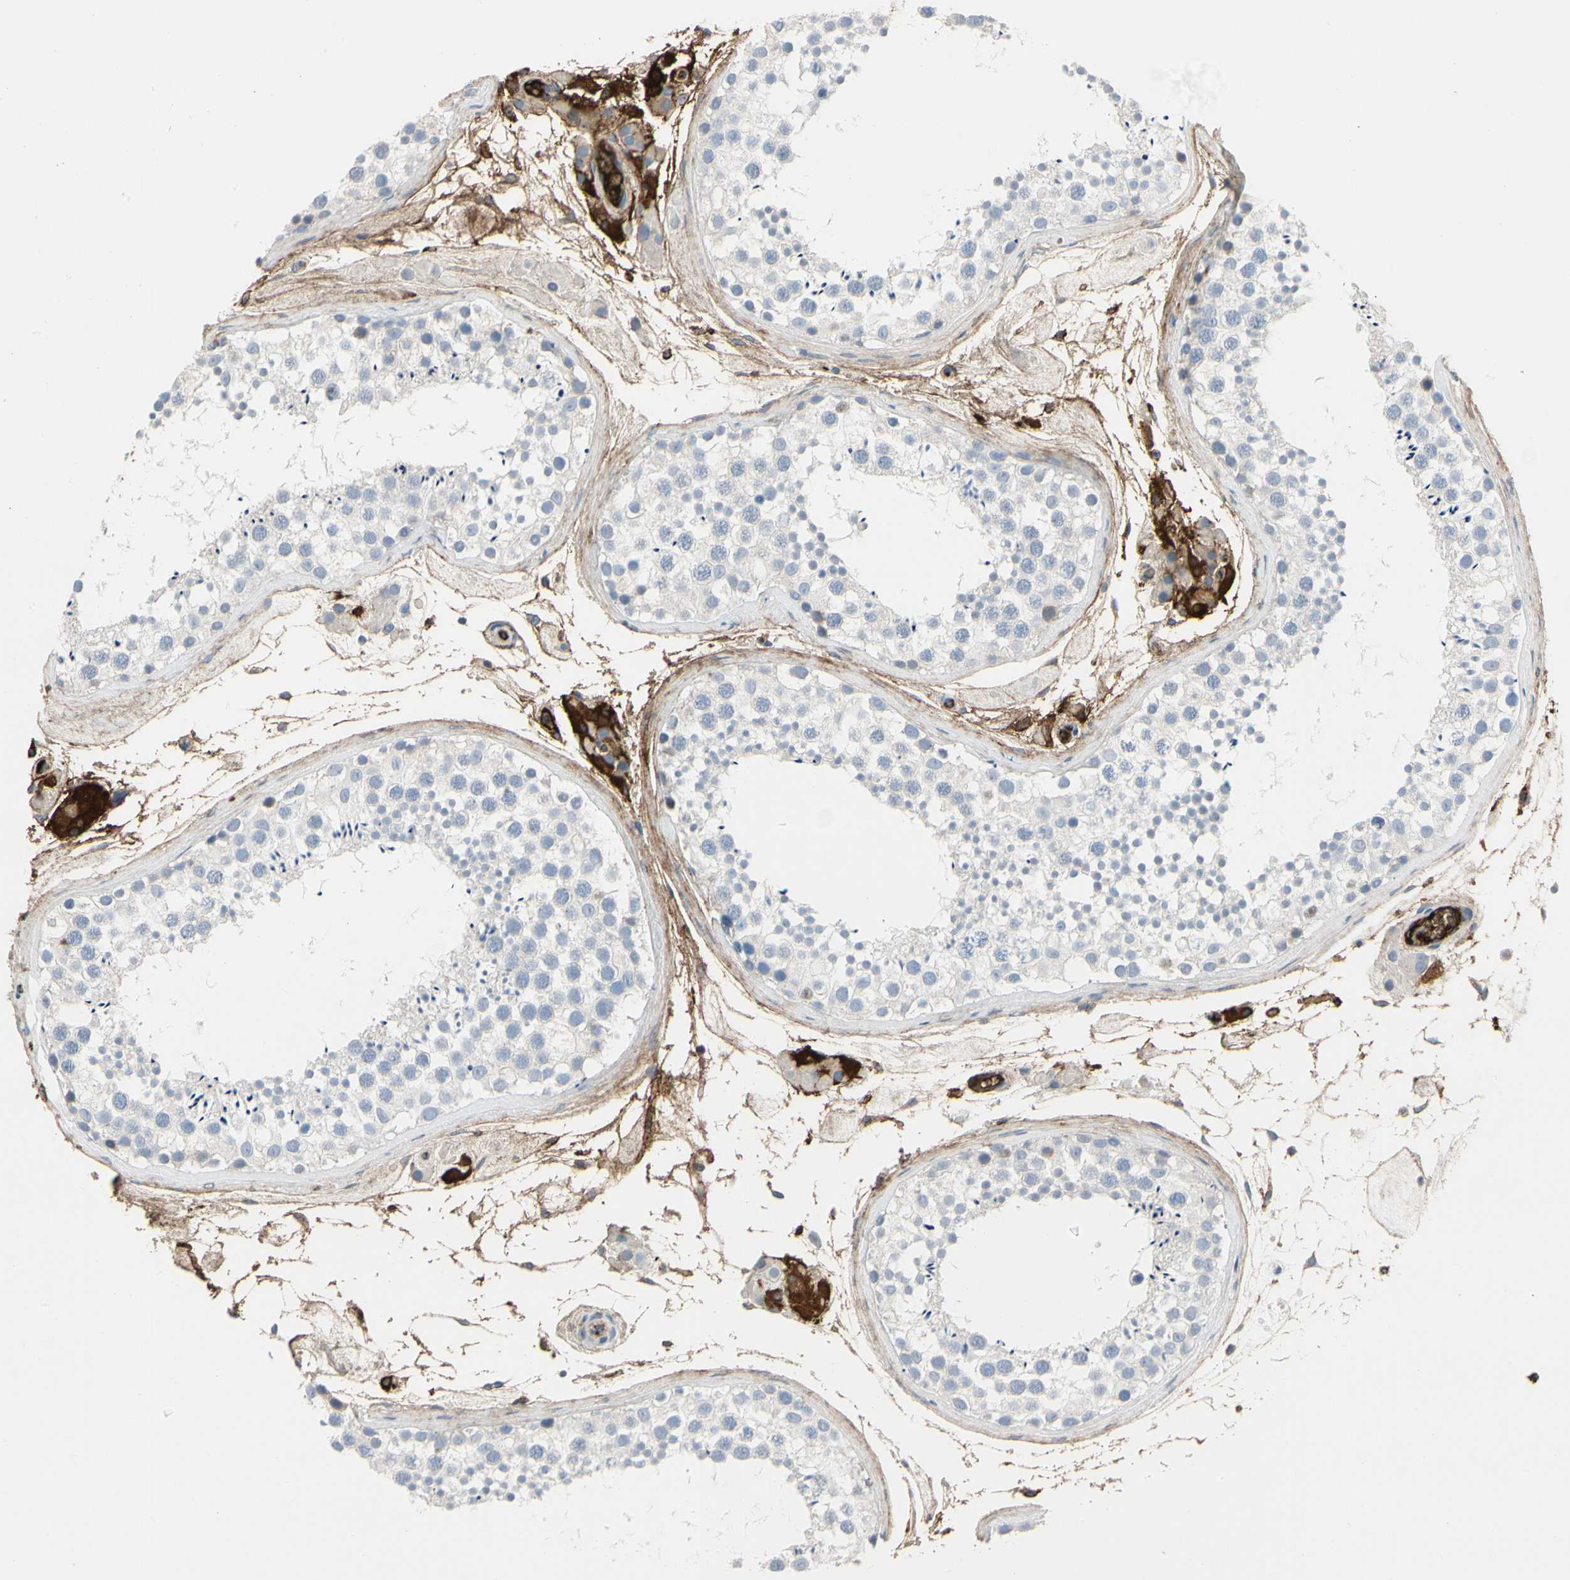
{"staining": {"intensity": "negative", "quantity": "none", "location": "none"}, "tissue": "testis", "cell_type": "Cells in seminiferous ducts", "image_type": "normal", "snomed": [{"axis": "morphology", "description": "Normal tissue, NOS"}, {"axis": "topography", "description": "Testis"}], "caption": "Immunohistochemistry (IHC) photomicrograph of benign testis: human testis stained with DAB (3,3'-diaminobenzidine) reveals no significant protein expression in cells in seminiferous ducts. (Immunohistochemistry (IHC), brightfield microscopy, high magnification).", "gene": "FGB", "patient": {"sex": "male", "age": 46}}